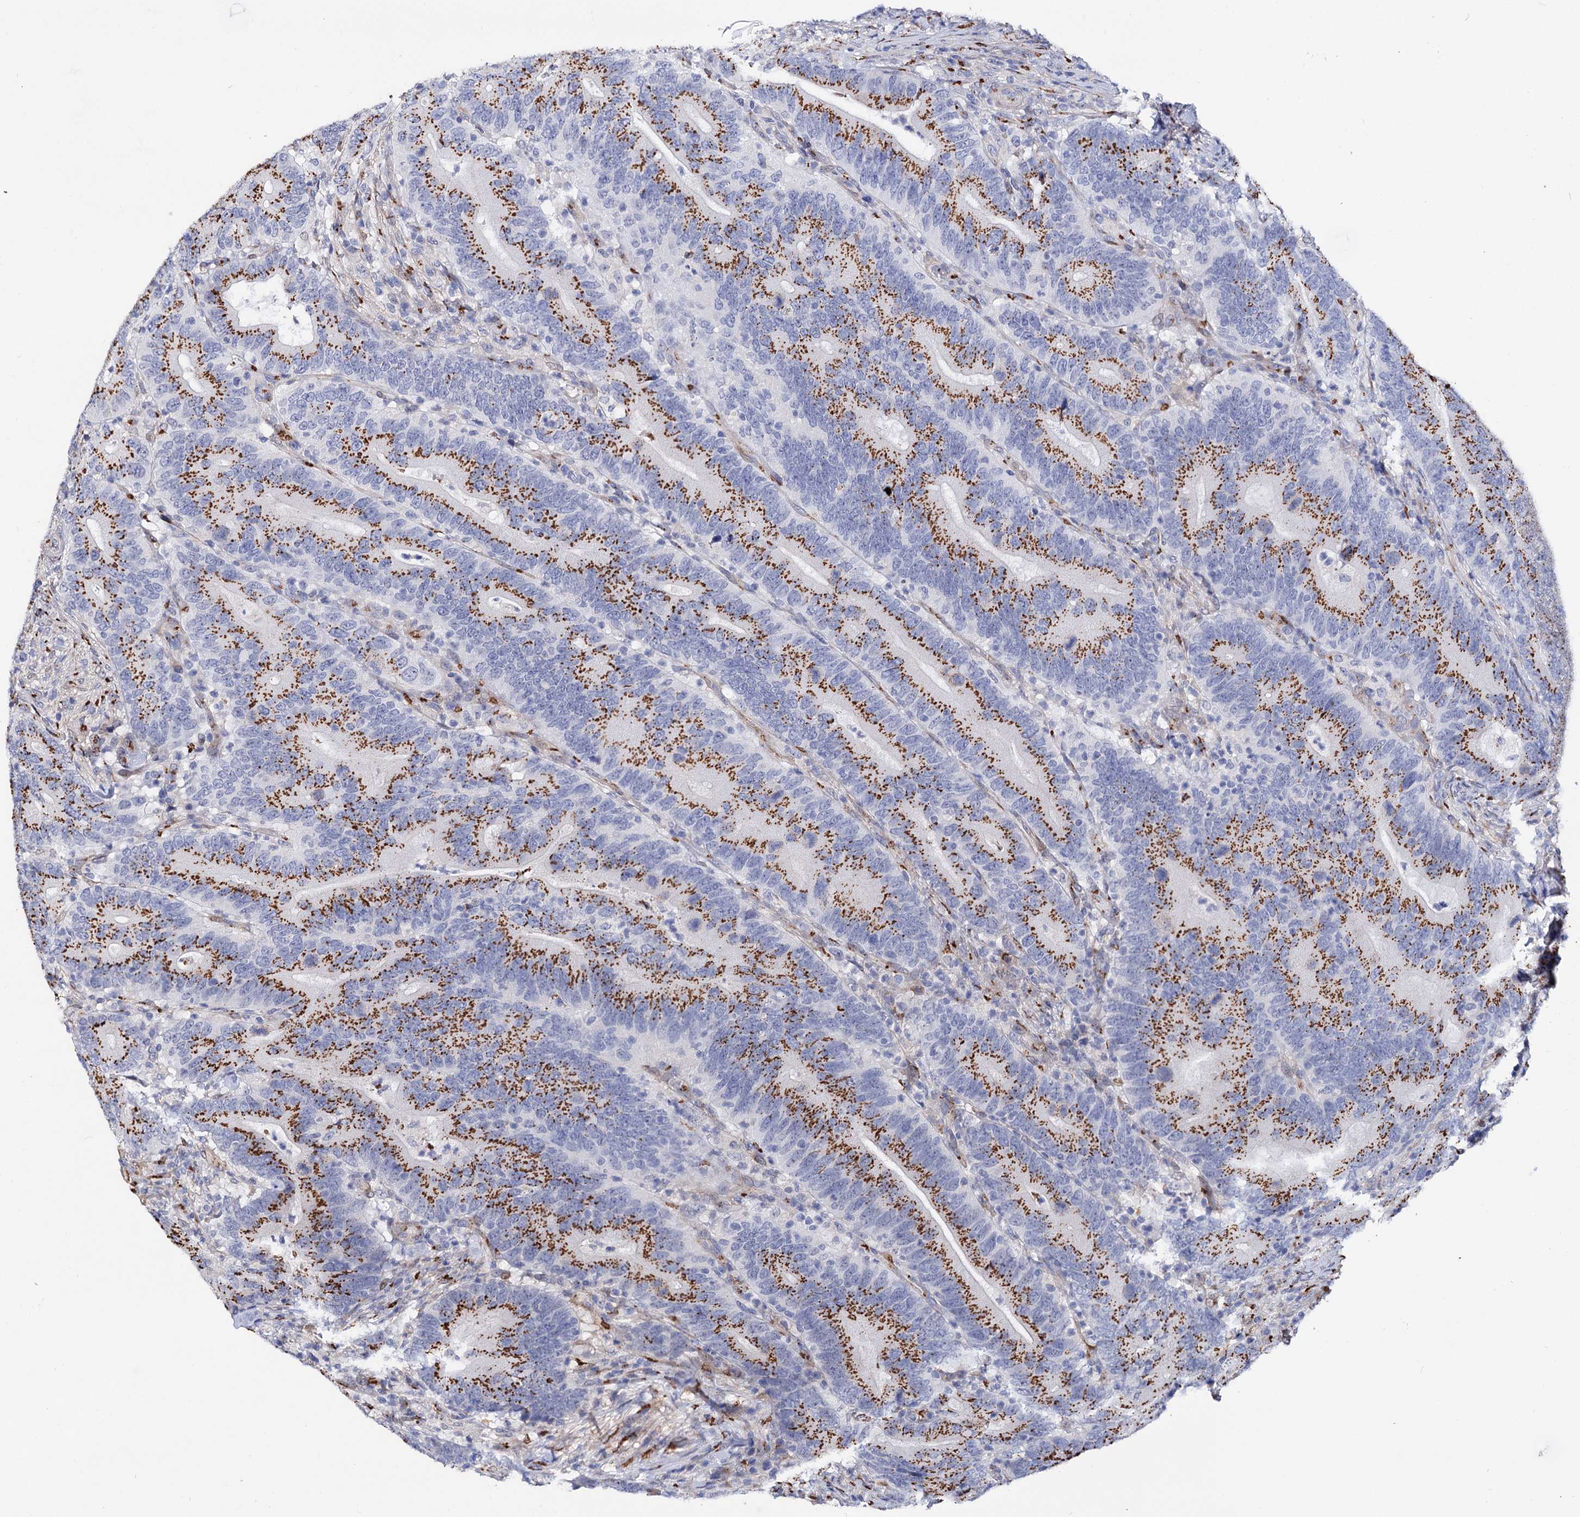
{"staining": {"intensity": "strong", "quantity": ">75%", "location": "cytoplasmic/membranous"}, "tissue": "colorectal cancer", "cell_type": "Tumor cells", "image_type": "cancer", "snomed": [{"axis": "morphology", "description": "Adenocarcinoma, NOS"}, {"axis": "topography", "description": "Colon"}], "caption": "The immunohistochemical stain highlights strong cytoplasmic/membranous expression in tumor cells of colorectal cancer tissue.", "gene": "C11orf96", "patient": {"sex": "female", "age": 66}}